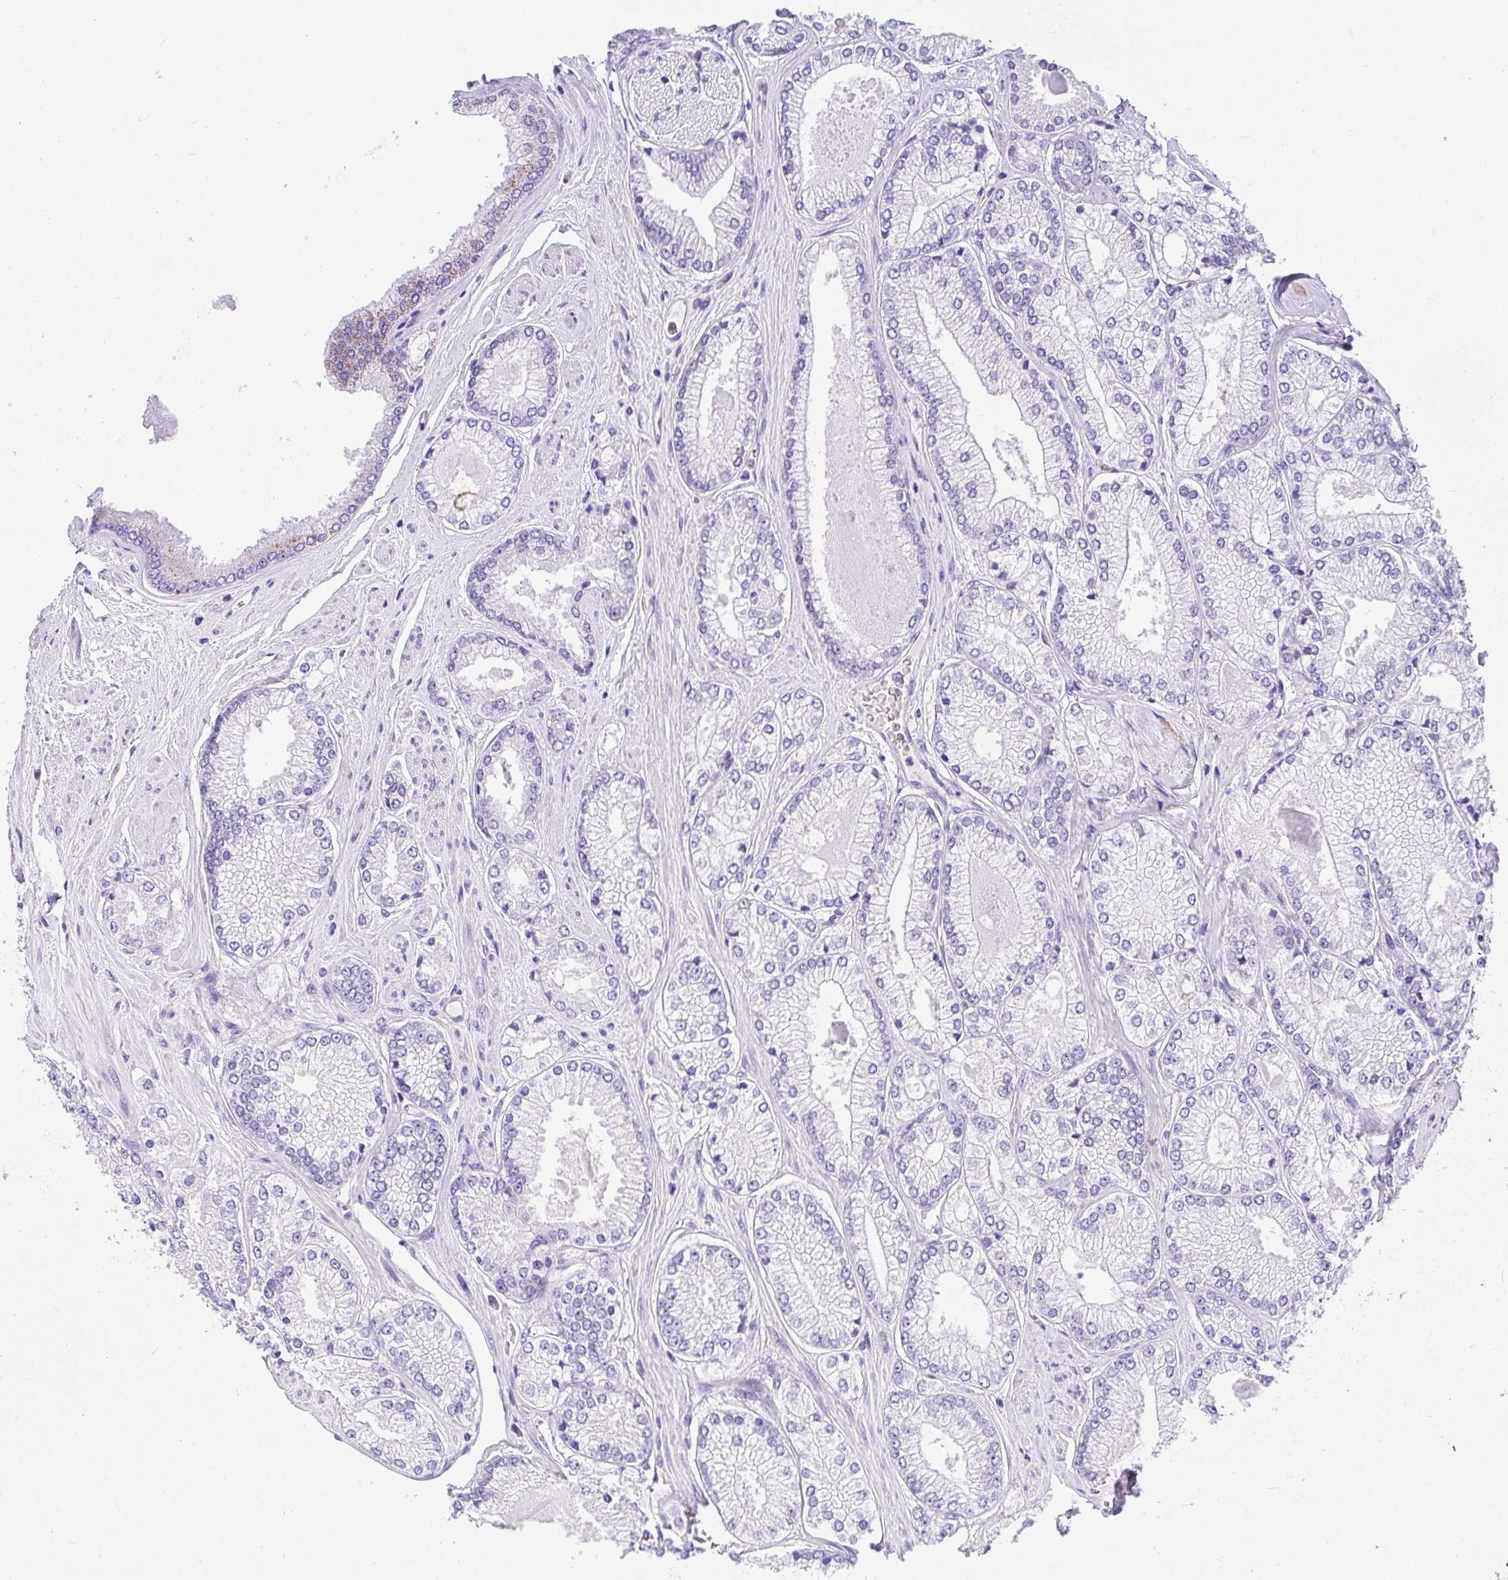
{"staining": {"intensity": "negative", "quantity": "none", "location": "none"}, "tissue": "prostate cancer", "cell_type": "Tumor cells", "image_type": "cancer", "snomed": [{"axis": "morphology", "description": "Adenocarcinoma, Low grade"}, {"axis": "topography", "description": "Prostate"}], "caption": "Tumor cells show no significant protein staining in low-grade adenocarcinoma (prostate).", "gene": "ADRA2C", "patient": {"sex": "male", "age": 67}}